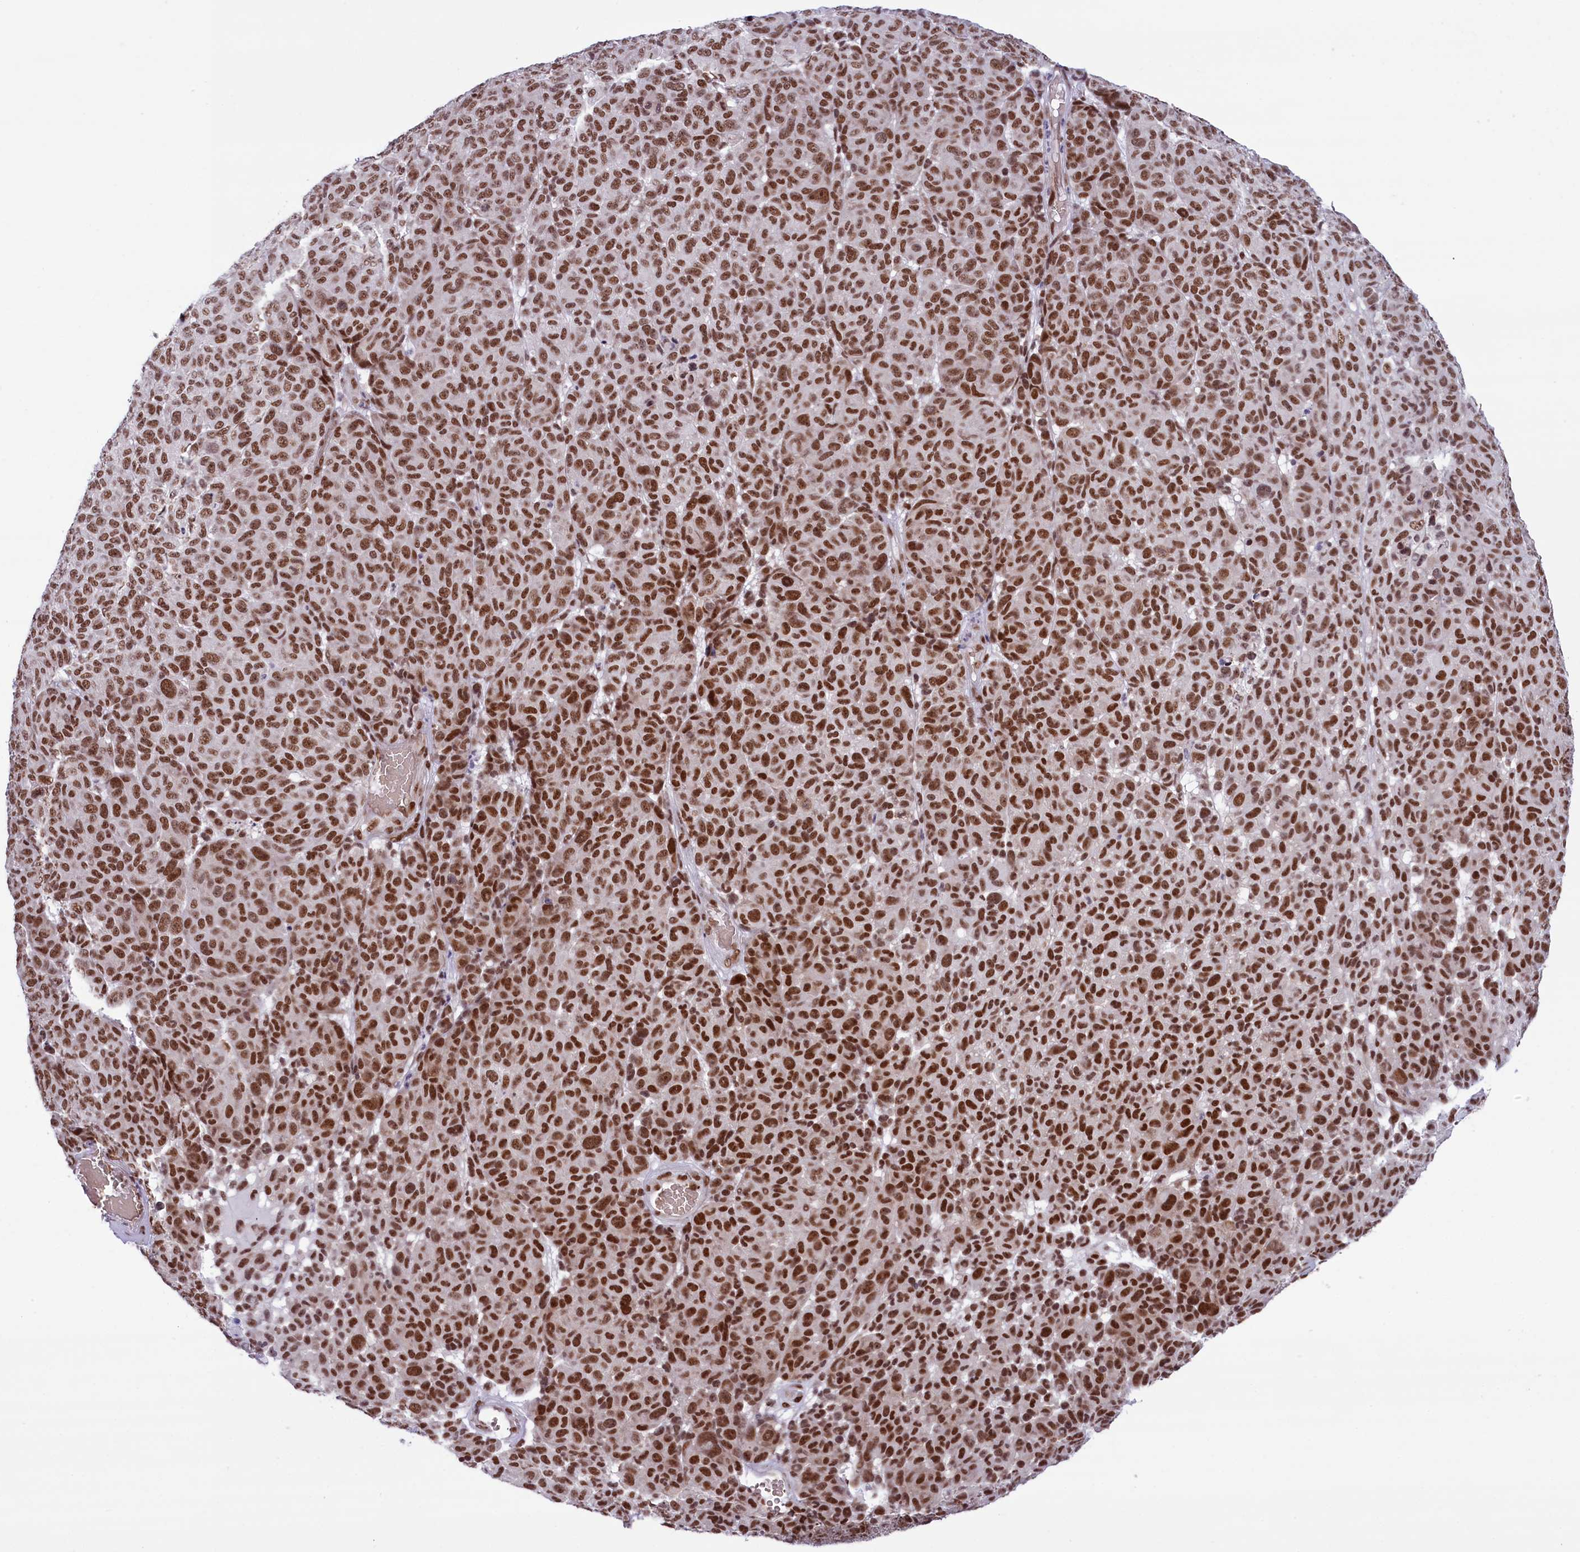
{"staining": {"intensity": "moderate", "quantity": ">75%", "location": "nuclear"}, "tissue": "melanoma", "cell_type": "Tumor cells", "image_type": "cancer", "snomed": [{"axis": "morphology", "description": "Malignant melanoma, NOS"}, {"axis": "topography", "description": "Skin"}], "caption": "About >75% of tumor cells in human malignant melanoma show moderate nuclear protein expression as visualized by brown immunohistochemical staining.", "gene": "MPHOSPH8", "patient": {"sex": "male", "age": 49}}